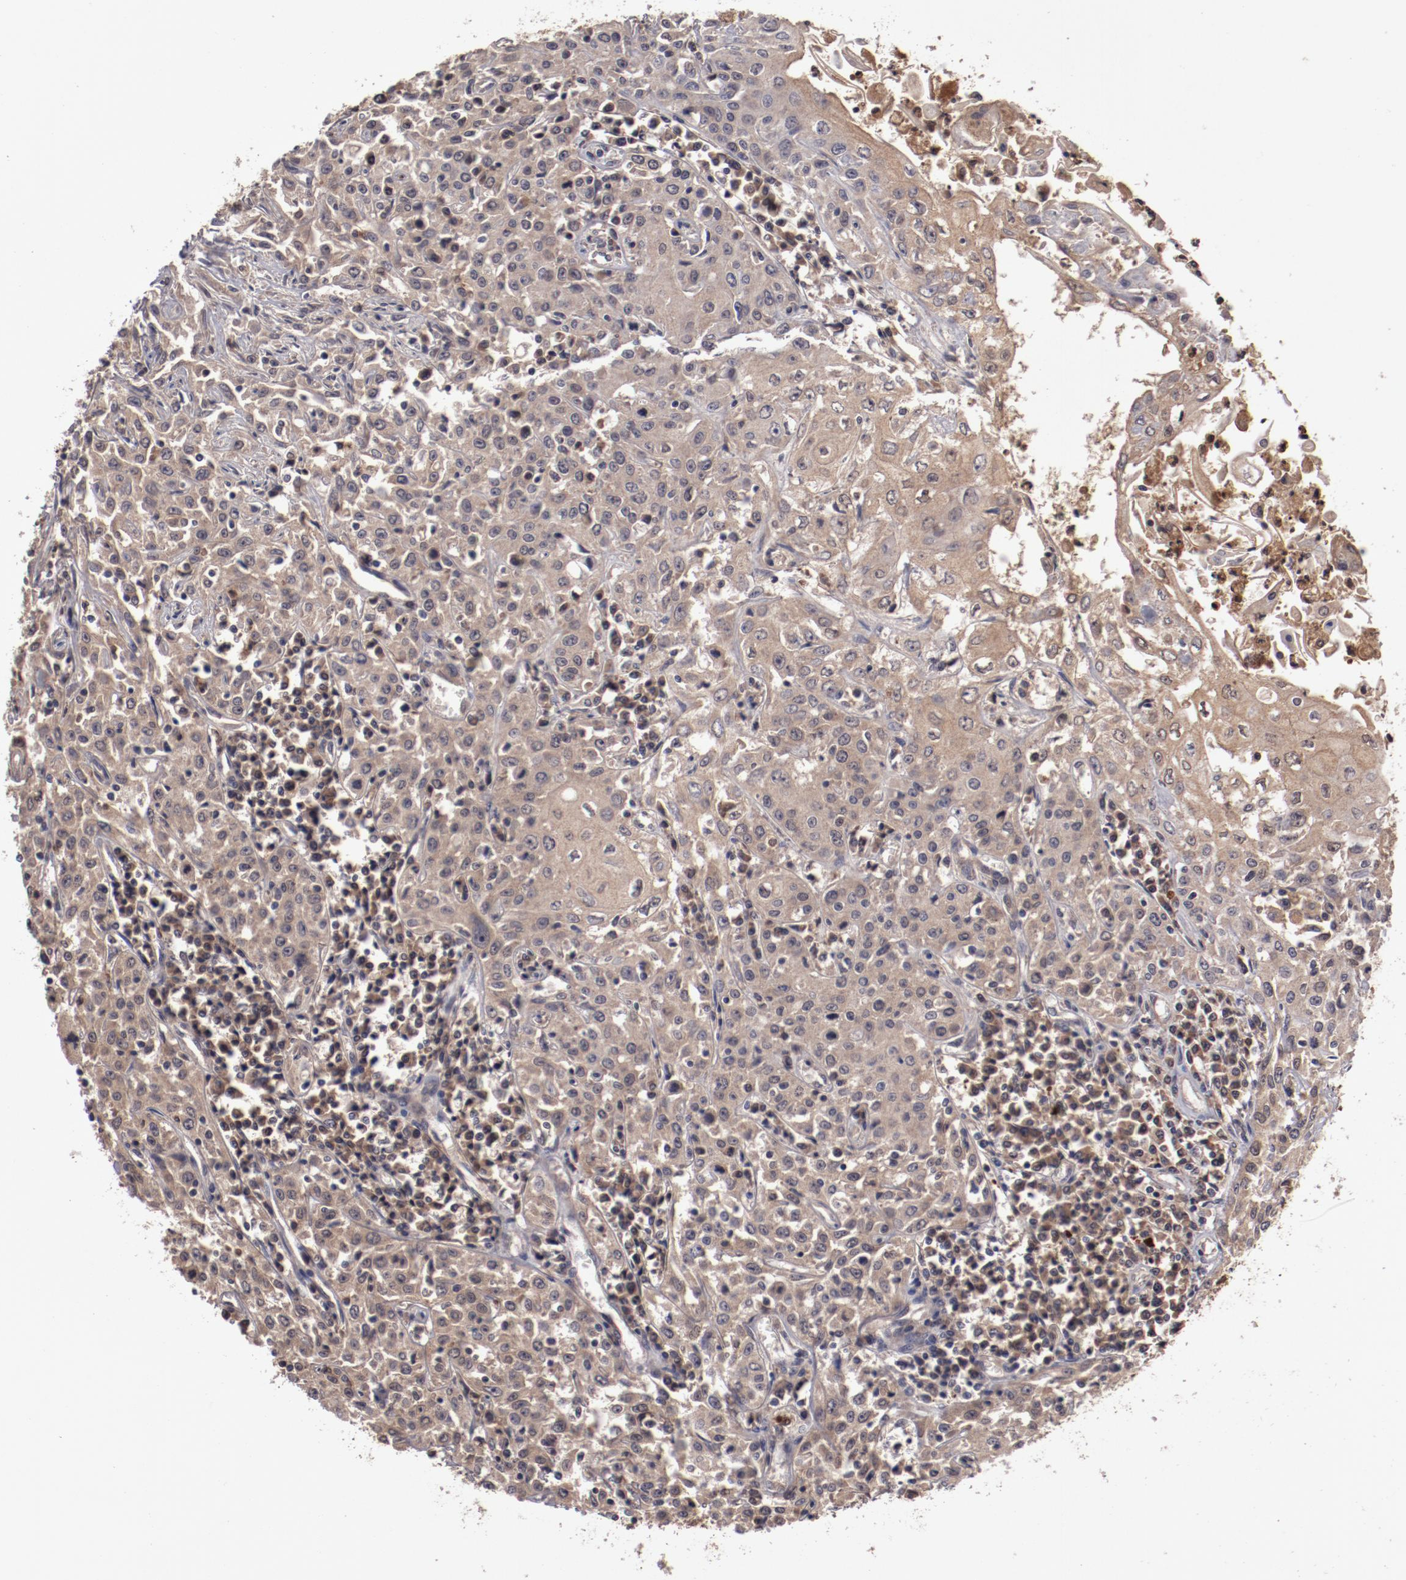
{"staining": {"intensity": "moderate", "quantity": "25%-75%", "location": "cytoplasmic/membranous"}, "tissue": "head and neck cancer", "cell_type": "Tumor cells", "image_type": "cancer", "snomed": [{"axis": "morphology", "description": "Squamous cell carcinoma, NOS"}, {"axis": "topography", "description": "Oral tissue"}, {"axis": "topography", "description": "Head-Neck"}], "caption": "This micrograph reveals head and neck squamous cell carcinoma stained with immunohistochemistry (IHC) to label a protein in brown. The cytoplasmic/membranous of tumor cells show moderate positivity for the protein. Nuclei are counter-stained blue.", "gene": "CP", "patient": {"sex": "female", "age": 76}}